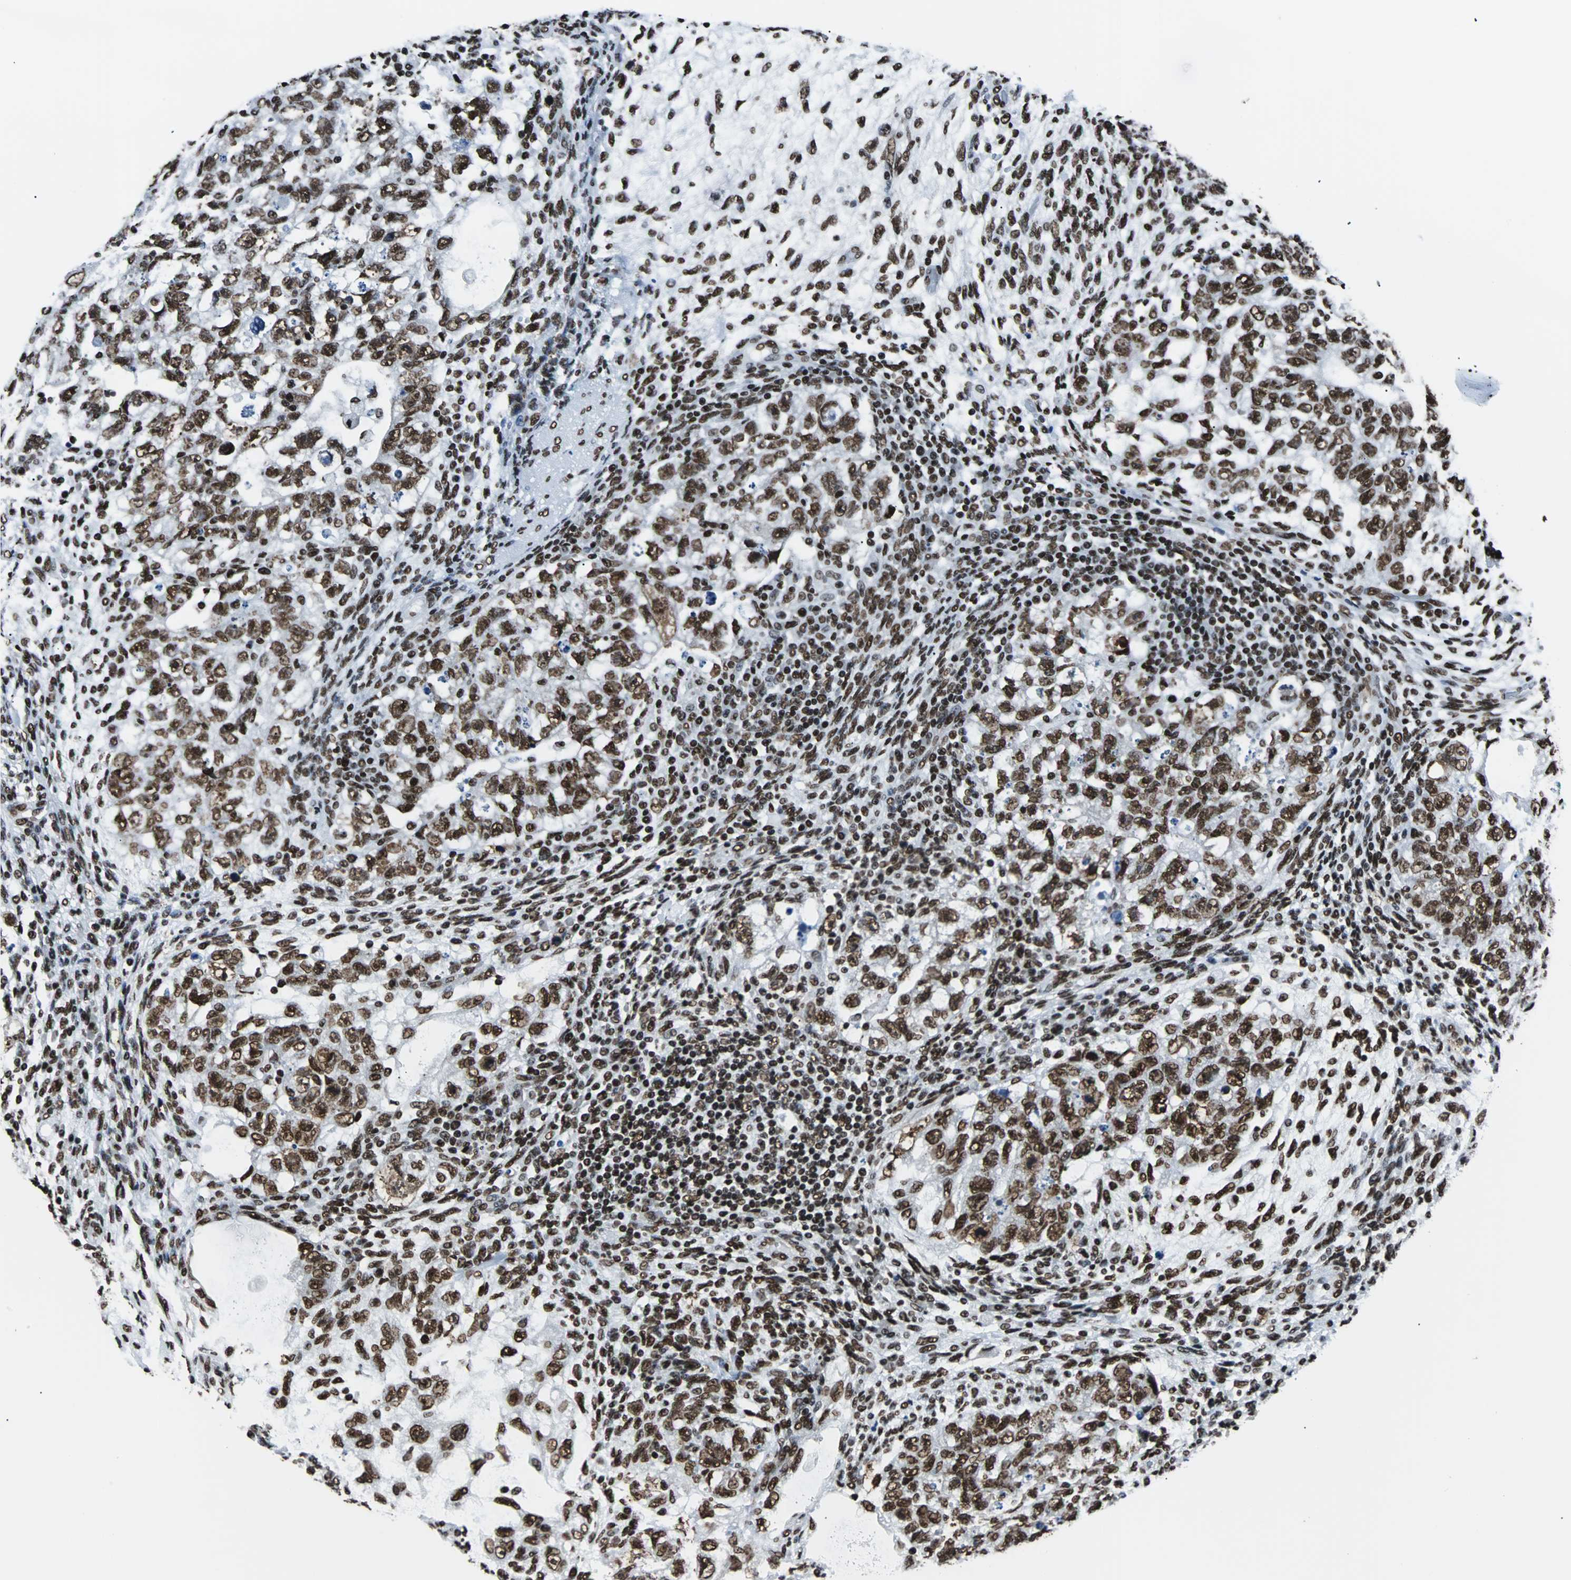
{"staining": {"intensity": "strong", "quantity": ">75%", "location": "nuclear"}, "tissue": "testis cancer", "cell_type": "Tumor cells", "image_type": "cancer", "snomed": [{"axis": "morphology", "description": "Normal tissue, NOS"}, {"axis": "morphology", "description": "Carcinoma, Embryonal, NOS"}, {"axis": "topography", "description": "Testis"}], "caption": "There is high levels of strong nuclear expression in tumor cells of testis embryonal carcinoma, as demonstrated by immunohistochemical staining (brown color).", "gene": "FUBP1", "patient": {"sex": "male", "age": 36}}